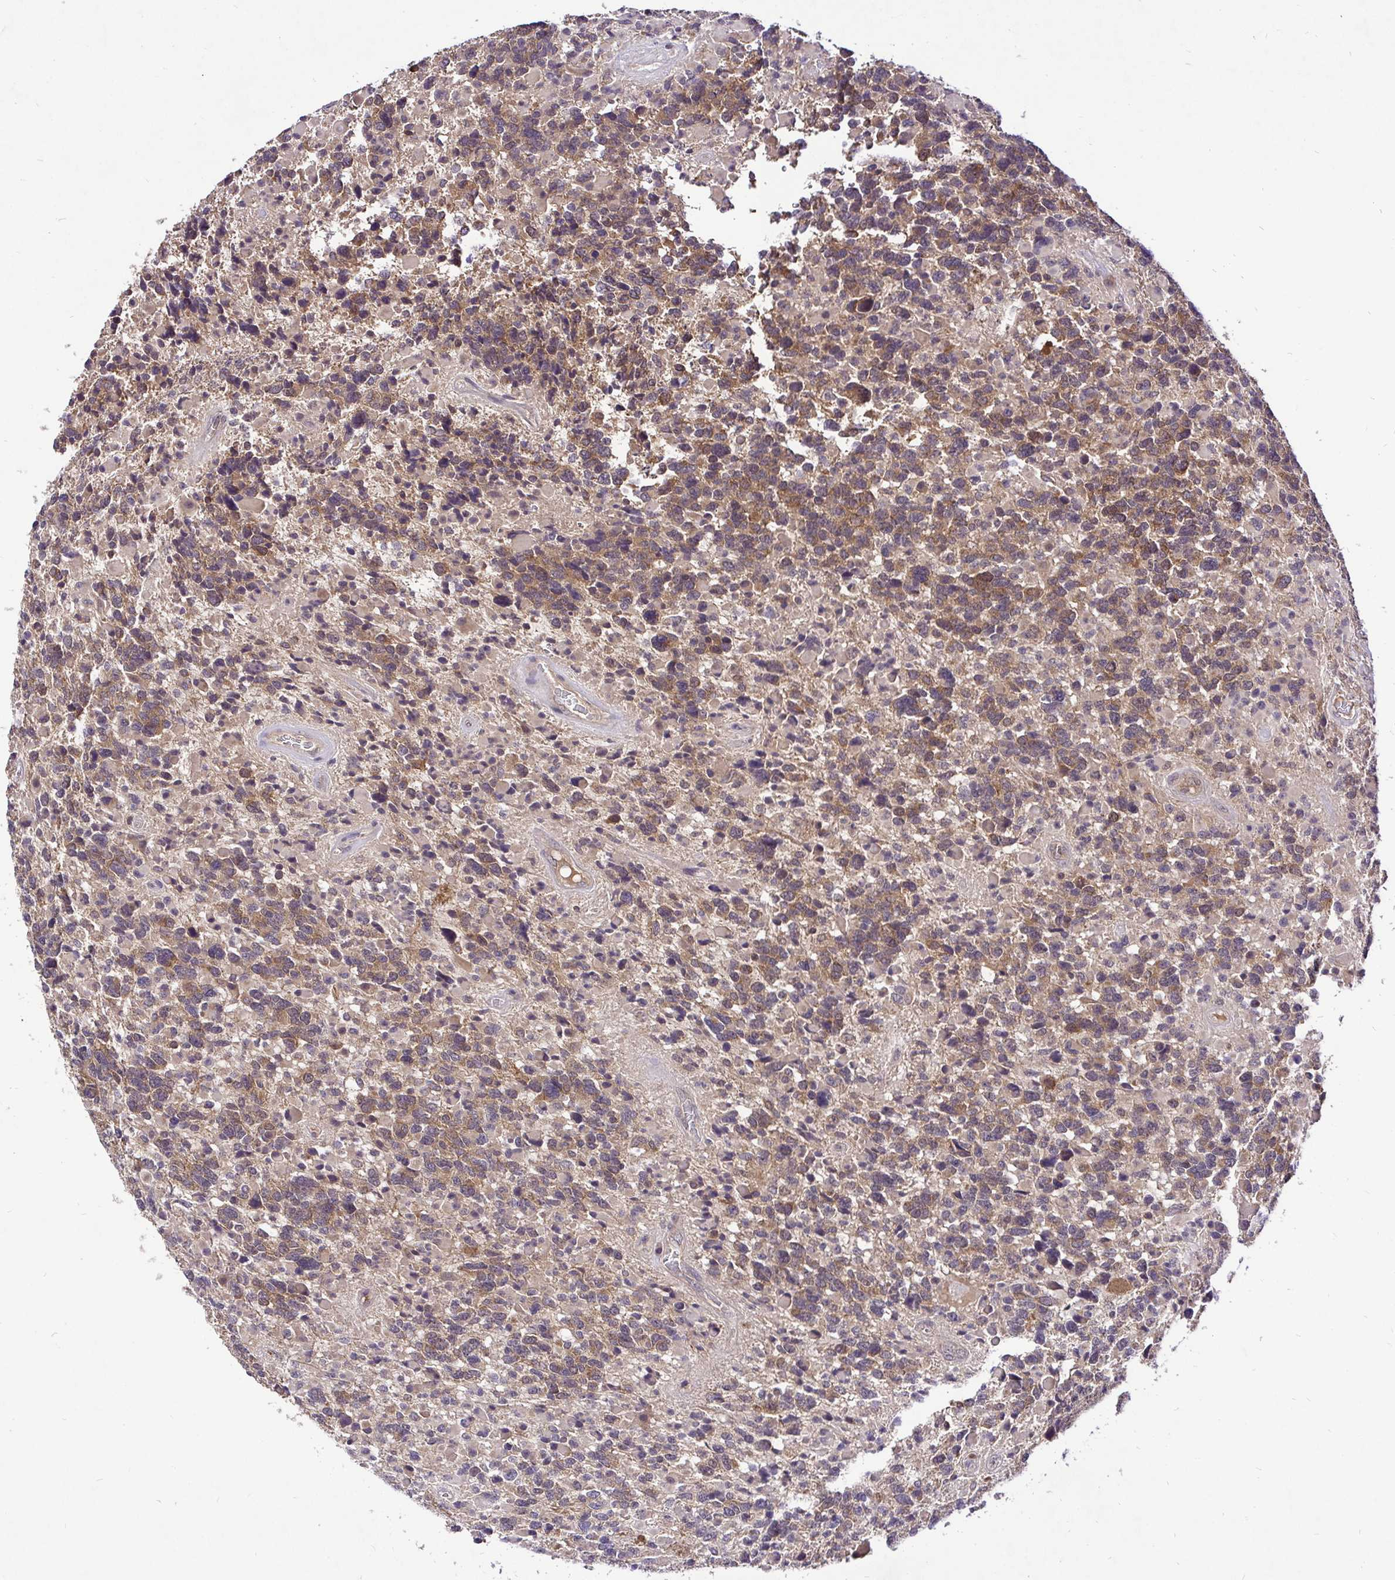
{"staining": {"intensity": "moderate", "quantity": ">75%", "location": "cytoplasmic/membranous"}, "tissue": "glioma", "cell_type": "Tumor cells", "image_type": "cancer", "snomed": [{"axis": "morphology", "description": "Glioma, malignant, High grade"}, {"axis": "topography", "description": "Brain"}], "caption": "Glioma was stained to show a protein in brown. There is medium levels of moderate cytoplasmic/membranous expression in about >75% of tumor cells.", "gene": "UBE2M", "patient": {"sex": "female", "age": 40}}